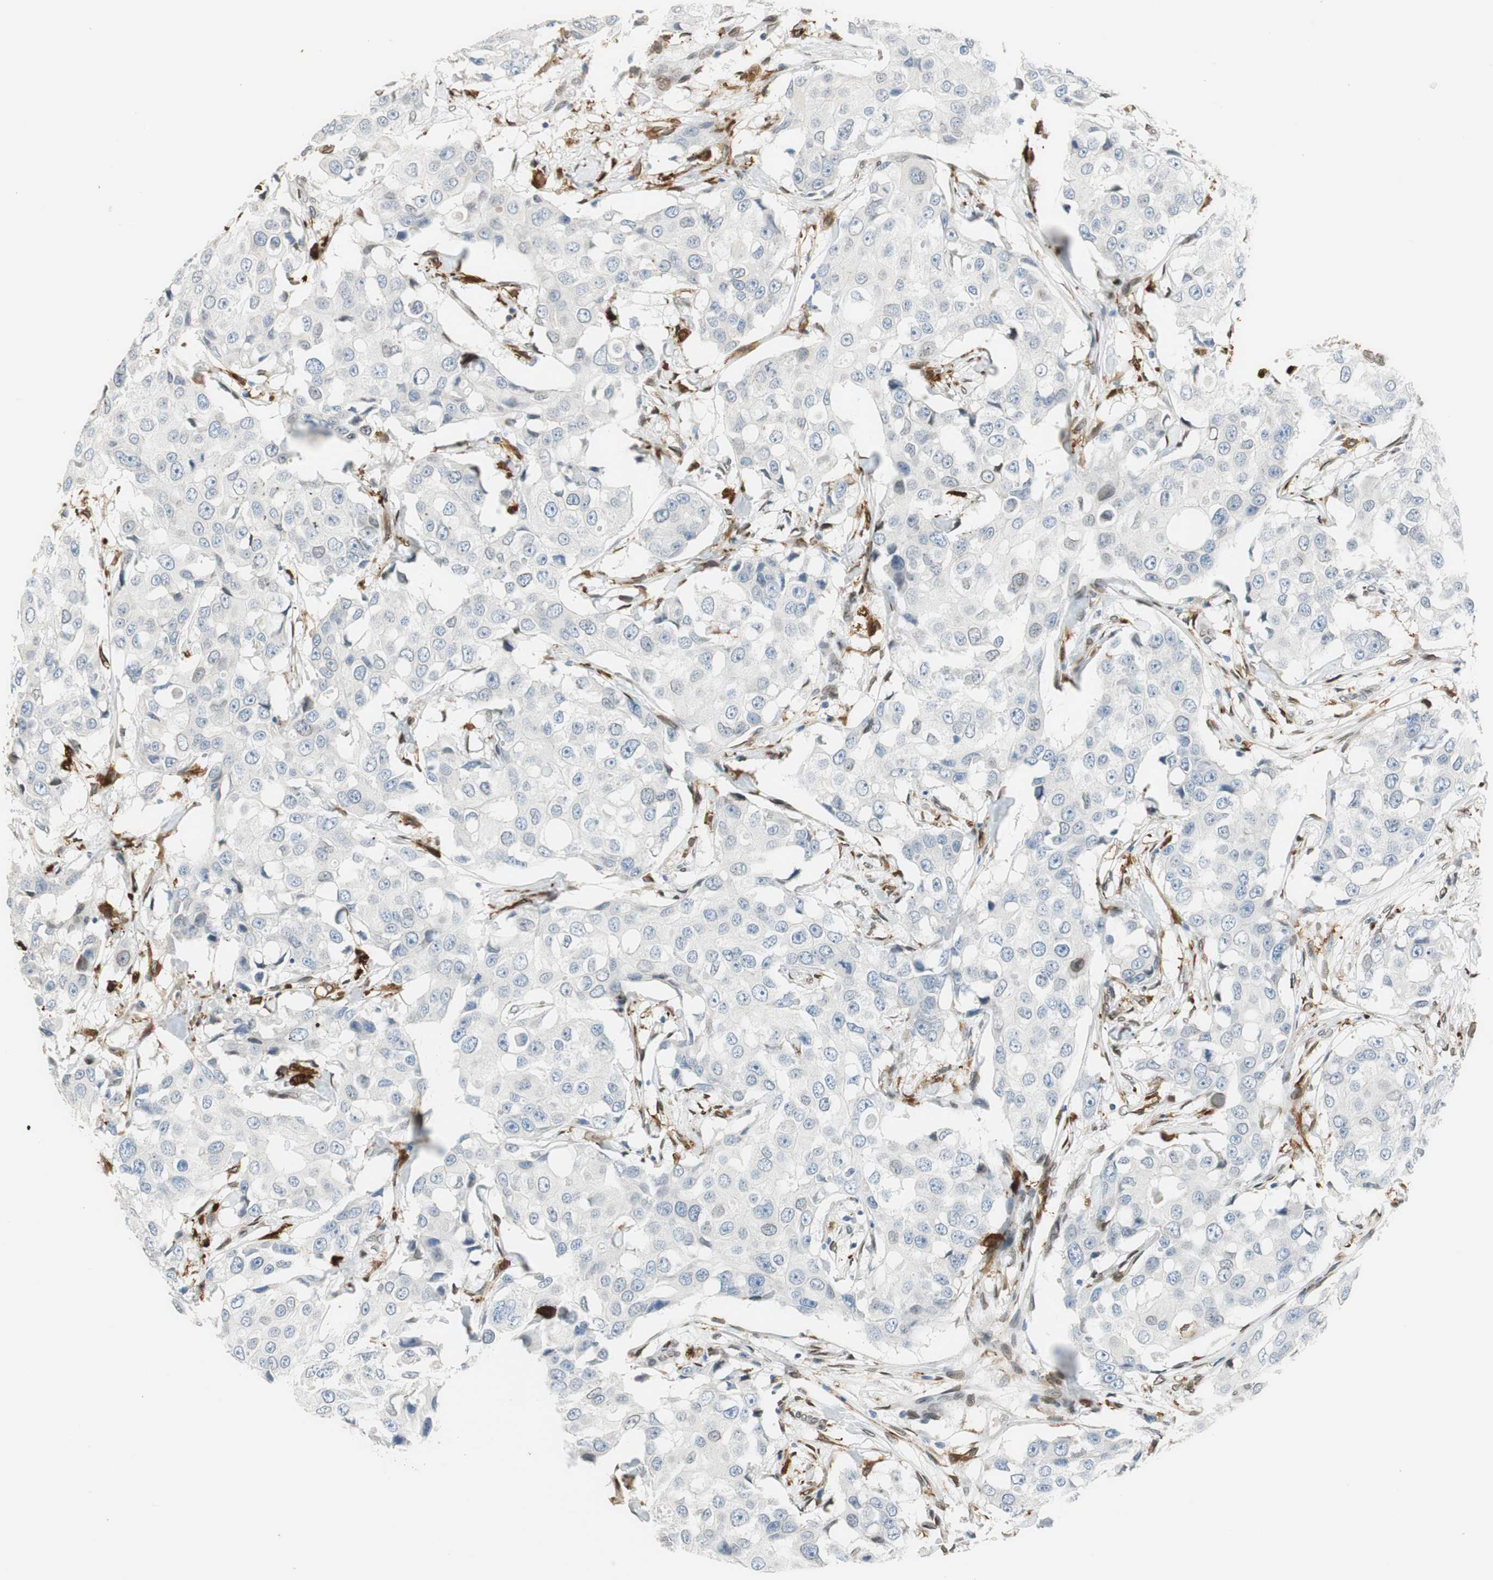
{"staining": {"intensity": "negative", "quantity": "none", "location": "none"}, "tissue": "breast cancer", "cell_type": "Tumor cells", "image_type": "cancer", "snomed": [{"axis": "morphology", "description": "Duct carcinoma"}, {"axis": "topography", "description": "Breast"}], "caption": "This is an immunohistochemistry (IHC) photomicrograph of breast cancer. There is no expression in tumor cells.", "gene": "TMEM260", "patient": {"sex": "female", "age": 27}}